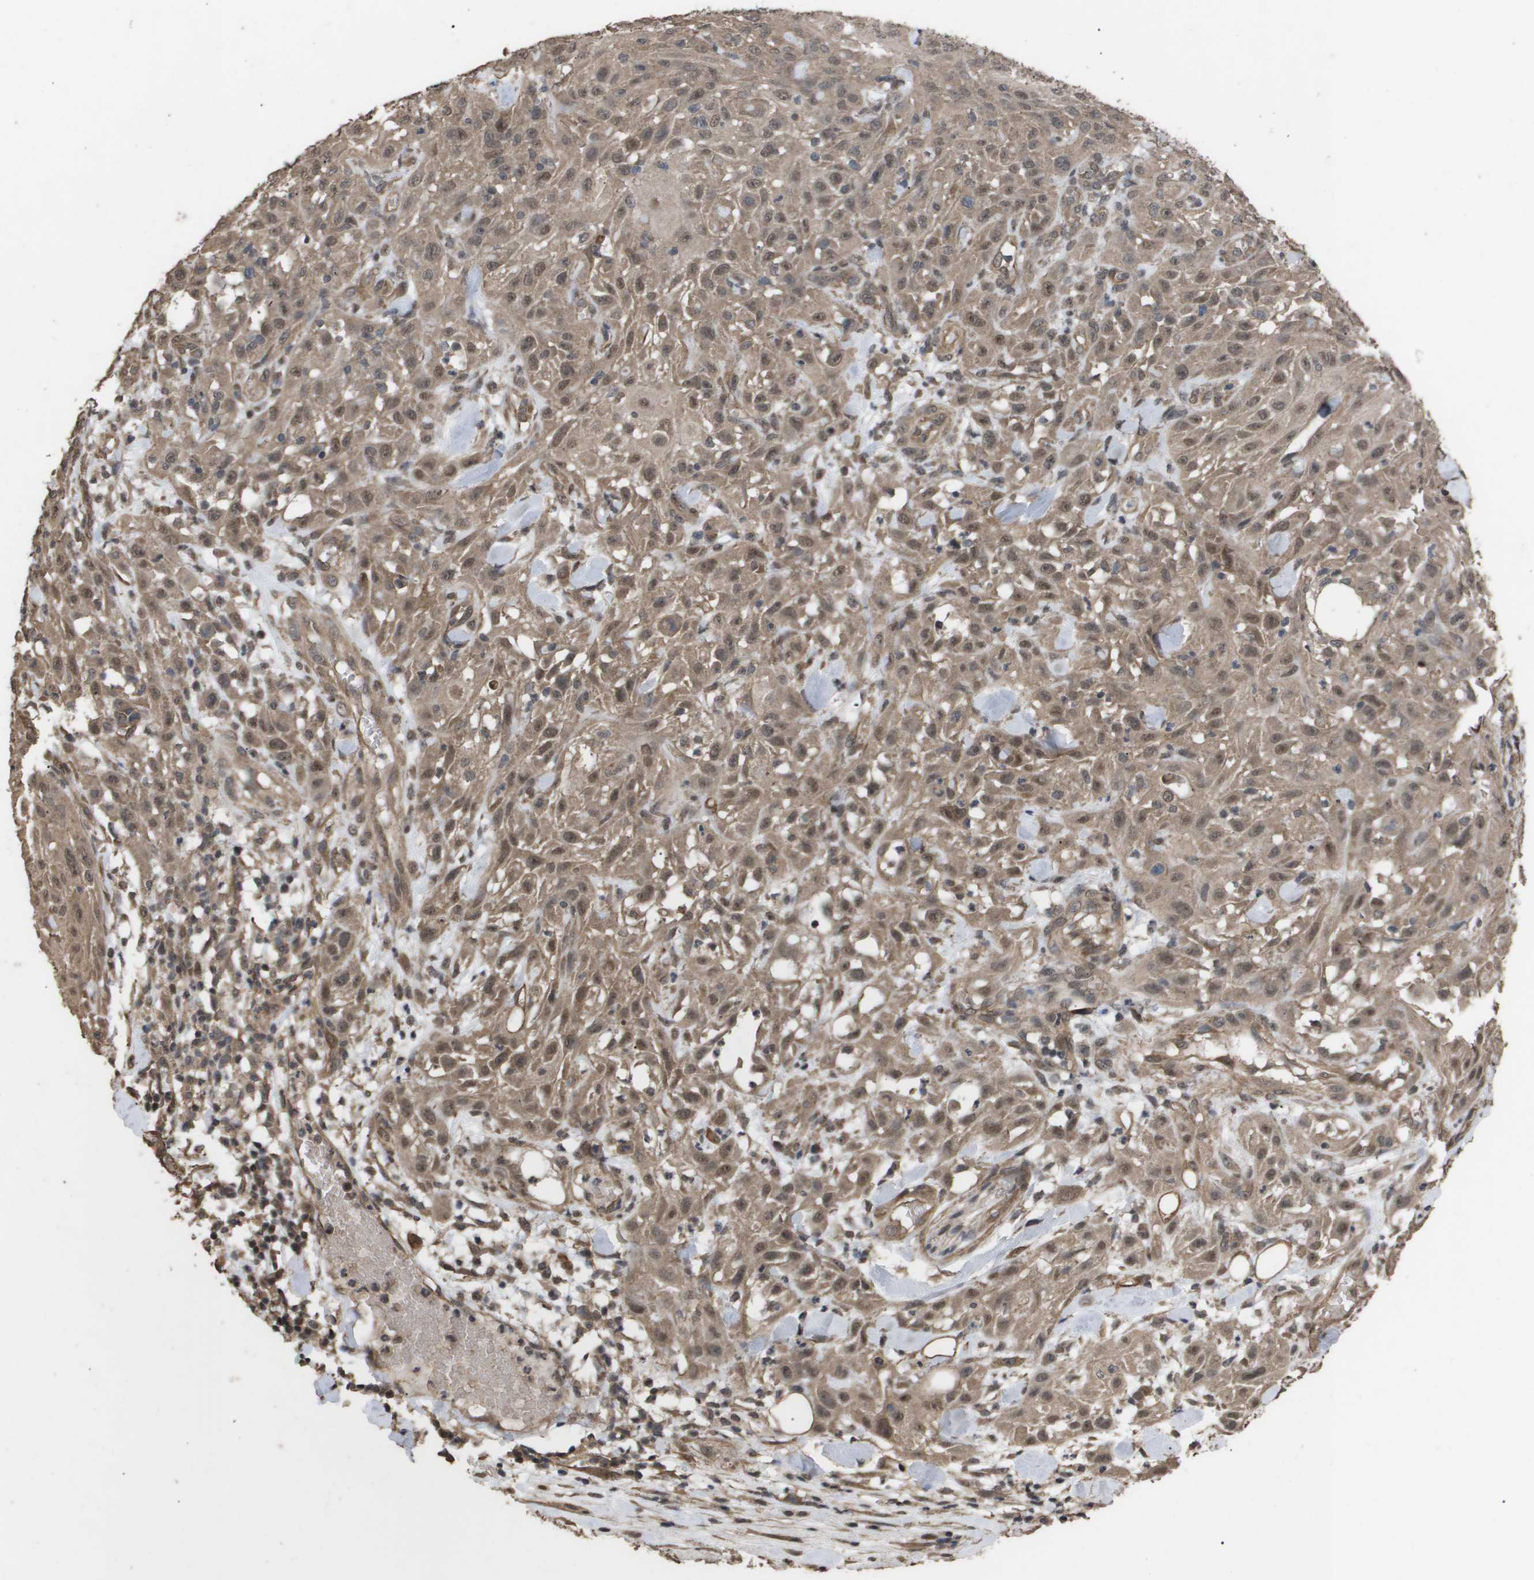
{"staining": {"intensity": "moderate", "quantity": ">75%", "location": "cytoplasmic/membranous,nuclear"}, "tissue": "skin cancer", "cell_type": "Tumor cells", "image_type": "cancer", "snomed": [{"axis": "morphology", "description": "Squamous cell carcinoma, NOS"}, {"axis": "topography", "description": "Skin"}], "caption": "This is an image of immunohistochemistry staining of skin cancer (squamous cell carcinoma), which shows moderate staining in the cytoplasmic/membranous and nuclear of tumor cells.", "gene": "CUL5", "patient": {"sex": "male", "age": 75}}